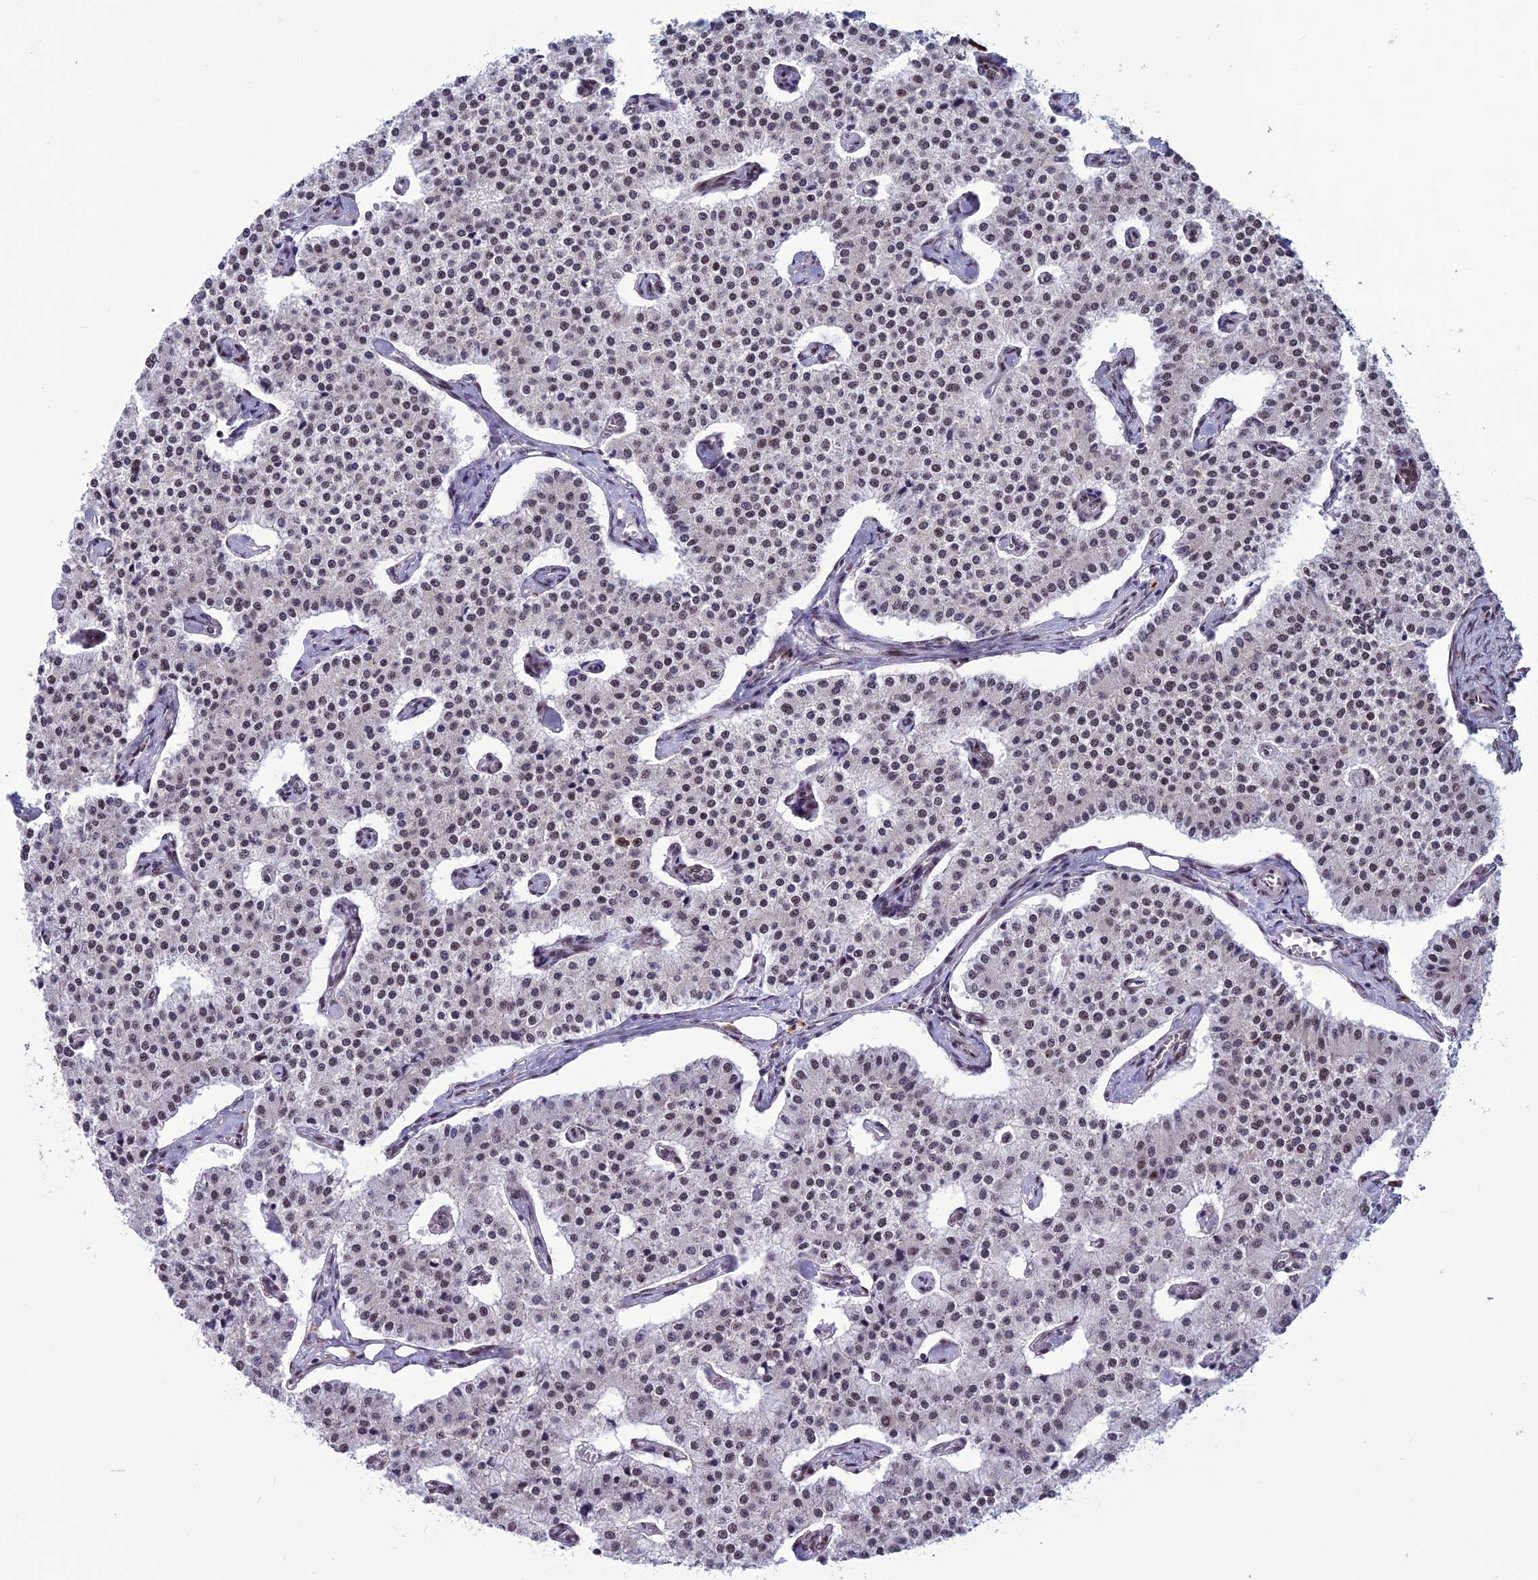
{"staining": {"intensity": "moderate", "quantity": "25%-75%", "location": "nuclear"}, "tissue": "carcinoid", "cell_type": "Tumor cells", "image_type": "cancer", "snomed": [{"axis": "morphology", "description": "Carcinoid, malignant, NOS"}, {"axis": "topography", "description": "Colon"}], "caption": "The histopathology image reveals a brown stain indicating the presence of a protein in the nuclear of tumor cells in malignant carcinoid.", "gene": "RTRAF", "patient": {"sex": "female", "age": 52}}